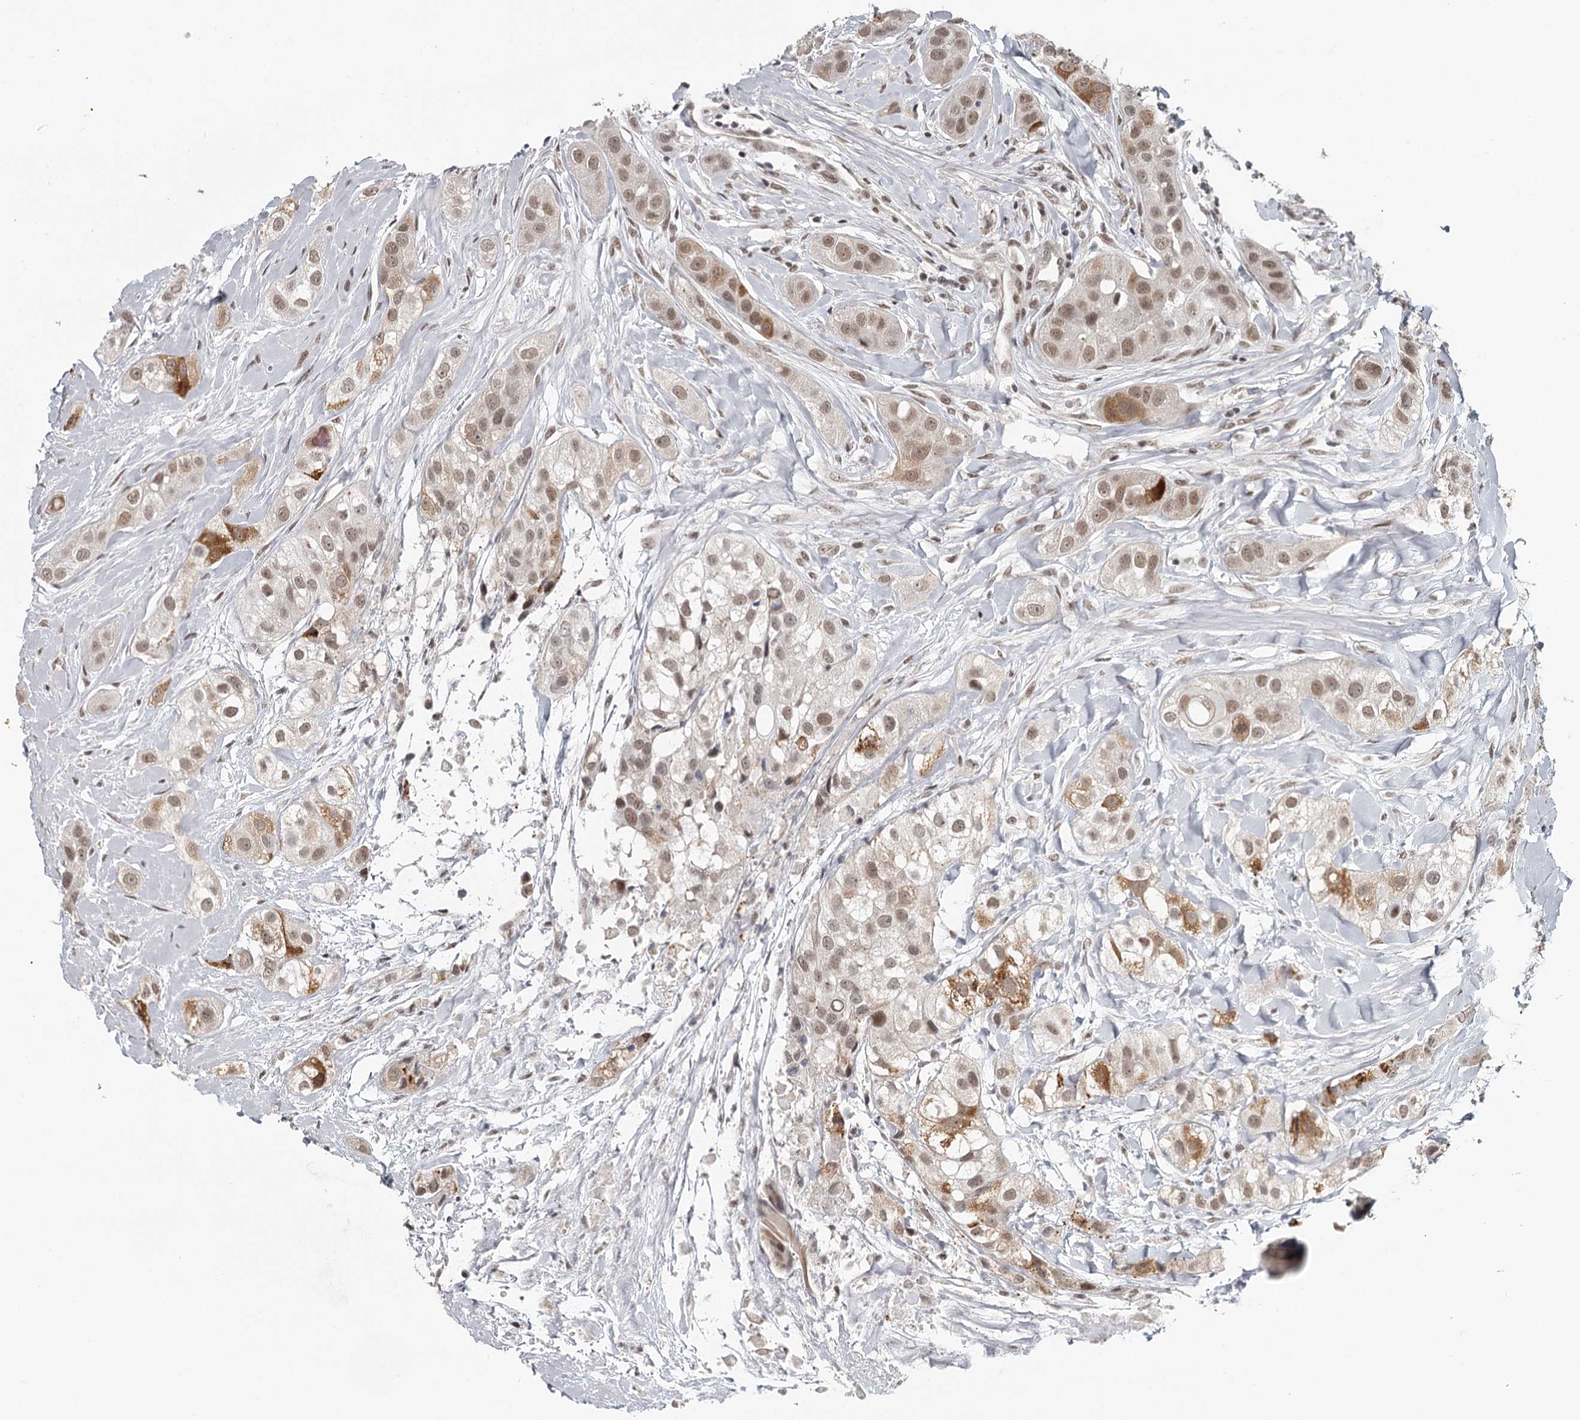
{"staining": {"intensity": "moderate", "quantity": ">75%", "location": "nuclear"}, "tissue": "head and neck cancer", "cell_type": "Tumor cells", "image_type": "cancer", "snomed": [{"axis": "morphology", "description": "Normal tissue, NOS"}, {"axis": "morphology", "description": "Squamous cell carcinoma, NOS"}, {"axis": "topography", "description": "Skeletal muscle"}, {"axis": "topography", "description": "Head-Neck"}], "caption": "An image of squamous cell carcinoma (head and neck) stained for a protein reveals moderate nuclear brown staining in tumor cells. (brown staining indicates protein expression, while blue staining denotes nuclei).", "gene": "FAM13C", "patient": {"sex": "male", "age": 51}}